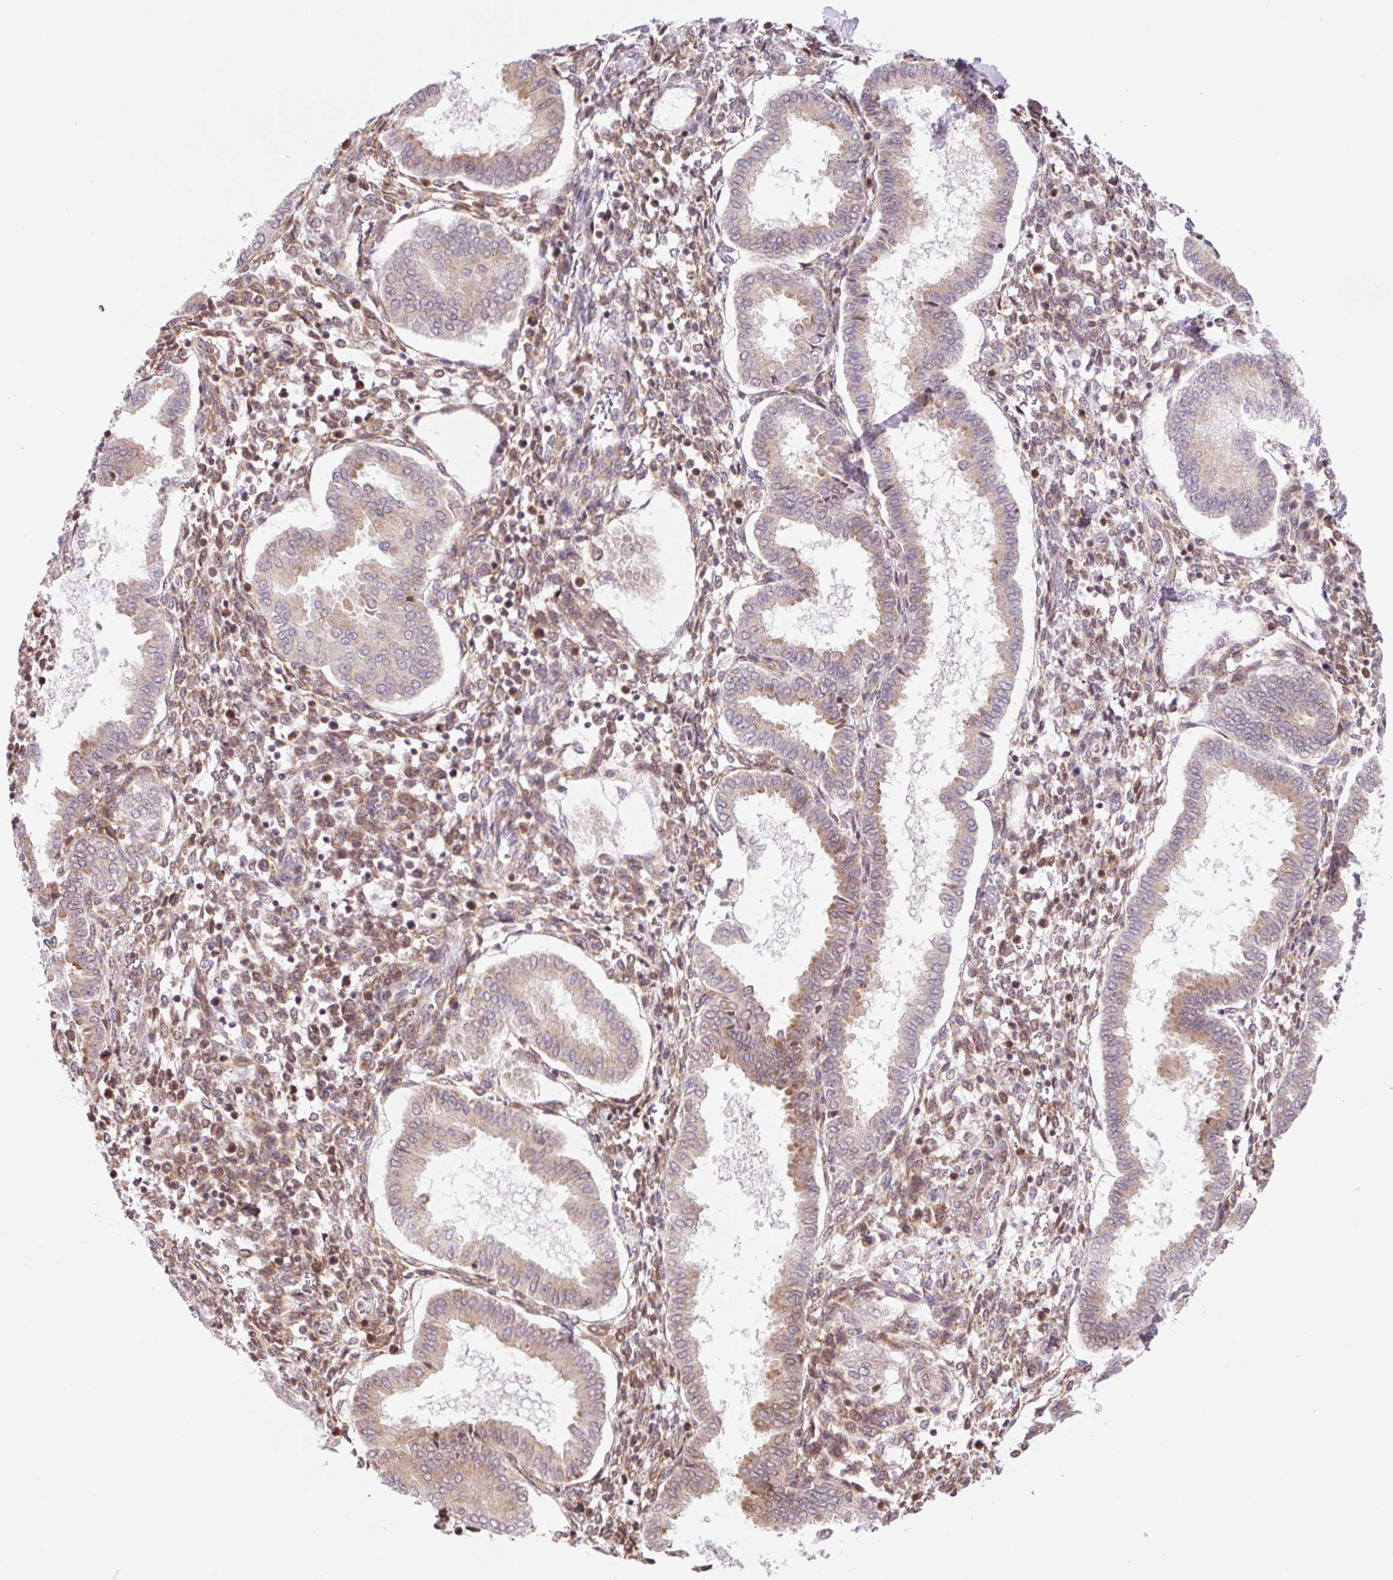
{"staining": {"intensity": "moderate", "quantity": "25%-75%", "location": "cytoplasmic/membranous"}, "tissue": "endometrium", "cell_type": "Cells in endometrial stroma", "image_type": "normal", "snomed": [{"axis": "morphology", "description": "Normal tissue, NOS"}, {"axis": "topography", "description": "Endometrium"}], "caption": "Immunohistochemical staining of benign human endometrium displays 25%-75% levels of moderate cytoplasmic/membranous protein expression in about 25%-75% of cells in endometrial stroma. The protein of interest is shown in brown color, while the nuclei are stained blue.", "gene": "RPL41", "patient": {"sex": "female", "age": 24}}